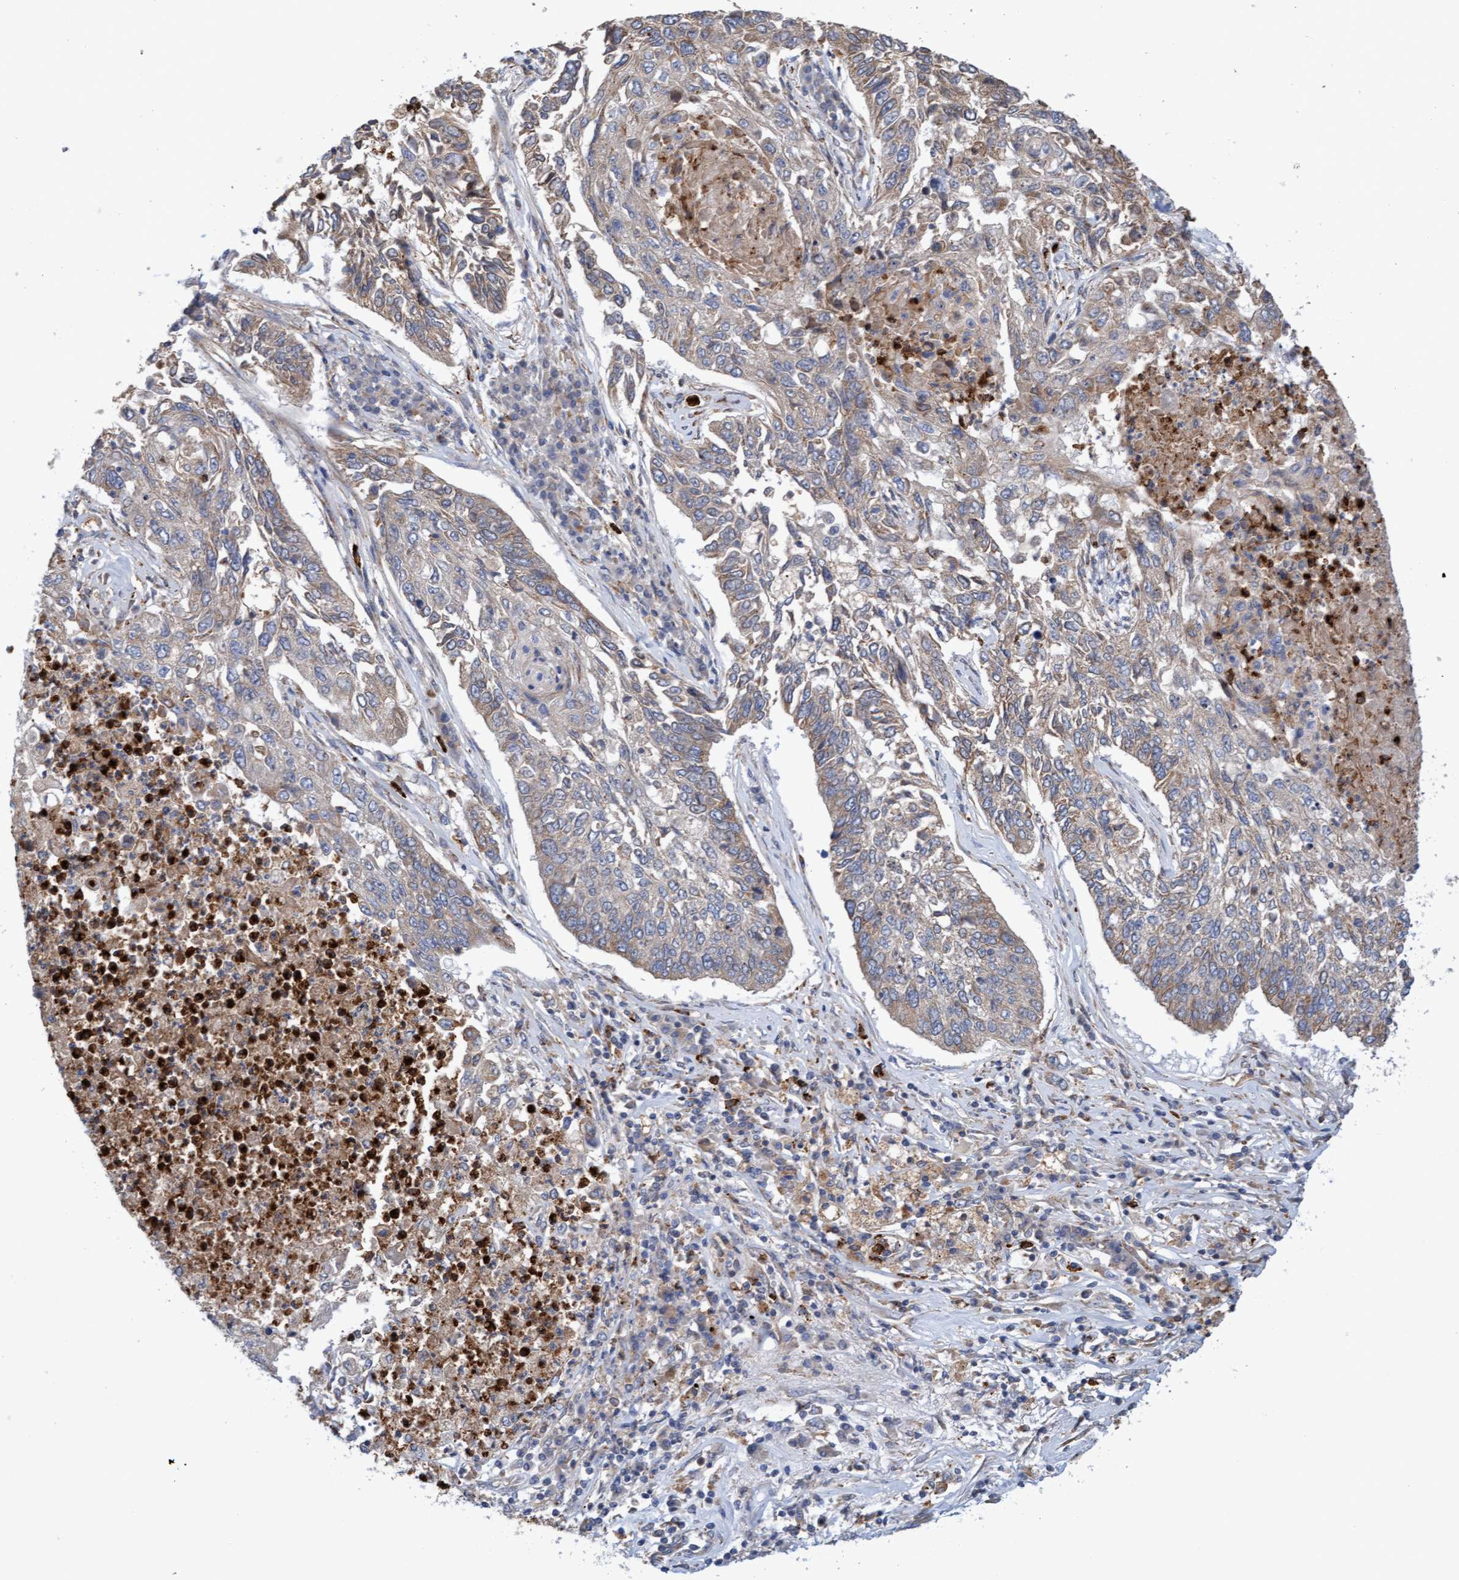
{"staining": {"intensity": "weak", "quantity": ">75%", "location": "cytoplasmic/membranous"}, "tissue": "lung cancer", "cell_type": "Tumor cells", "image_type": "cancer", "snomed": [{"axis": "morphology", "description": "Normal tissue, NOS"}, {"axis": "morphology", "description": "Squamous cell carcinoma, NOS"}, {"axis": "topography", "description": "Cartilage tissue"}, {"axis": "topography", "description": "Bronchus"}, {"axis": "topography", "description": "Lung"}], "caption": "Lung cancer (squamous cell carcinoma) tissue exhibits weak cytoplasmic/membranous staining in approximately >75% of tumor cells, visualized by immunohistochemistry.", "gene": "MMP8", "patient": {"sex": "female", "age": 49}}